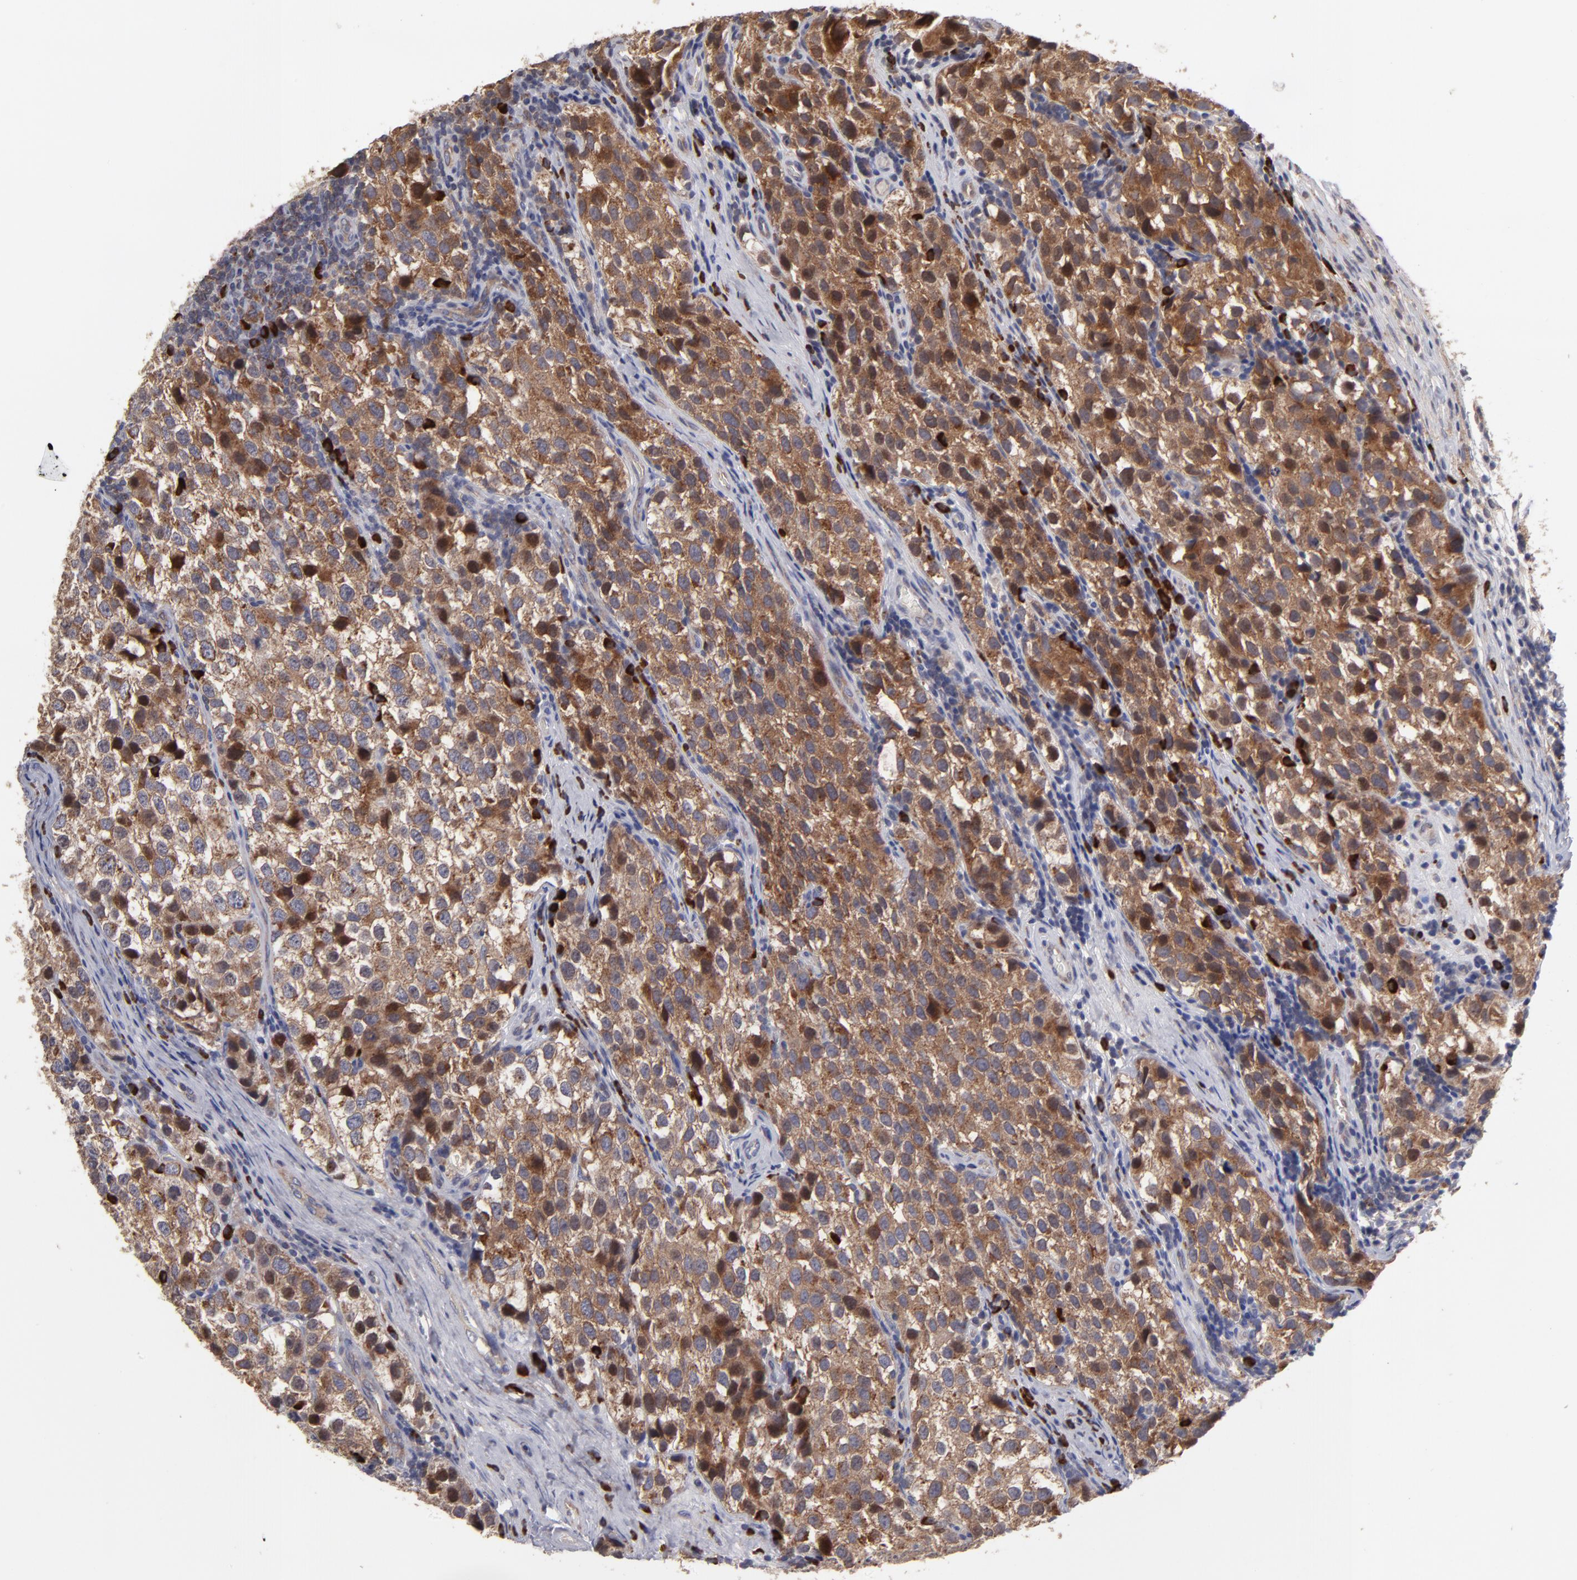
{"staining": {"intensity": "strong", "quantity": ">75%", "location": "cytoplasmic/membranous"}, "tissue": "testis cancer", "cell_type": "Tumor cells", "image_type": "cancer", "snomed": [{"axis": "morphology", "description": "Seminoma, NOS"}, {"axis": "topography", "description": "Testis"}], "caption": "Testis cancer stained with a protein marker demonstrates strong staining in tumor cells.", "gene": "SND1", "patient": {"sex": "male", "age": 39}}